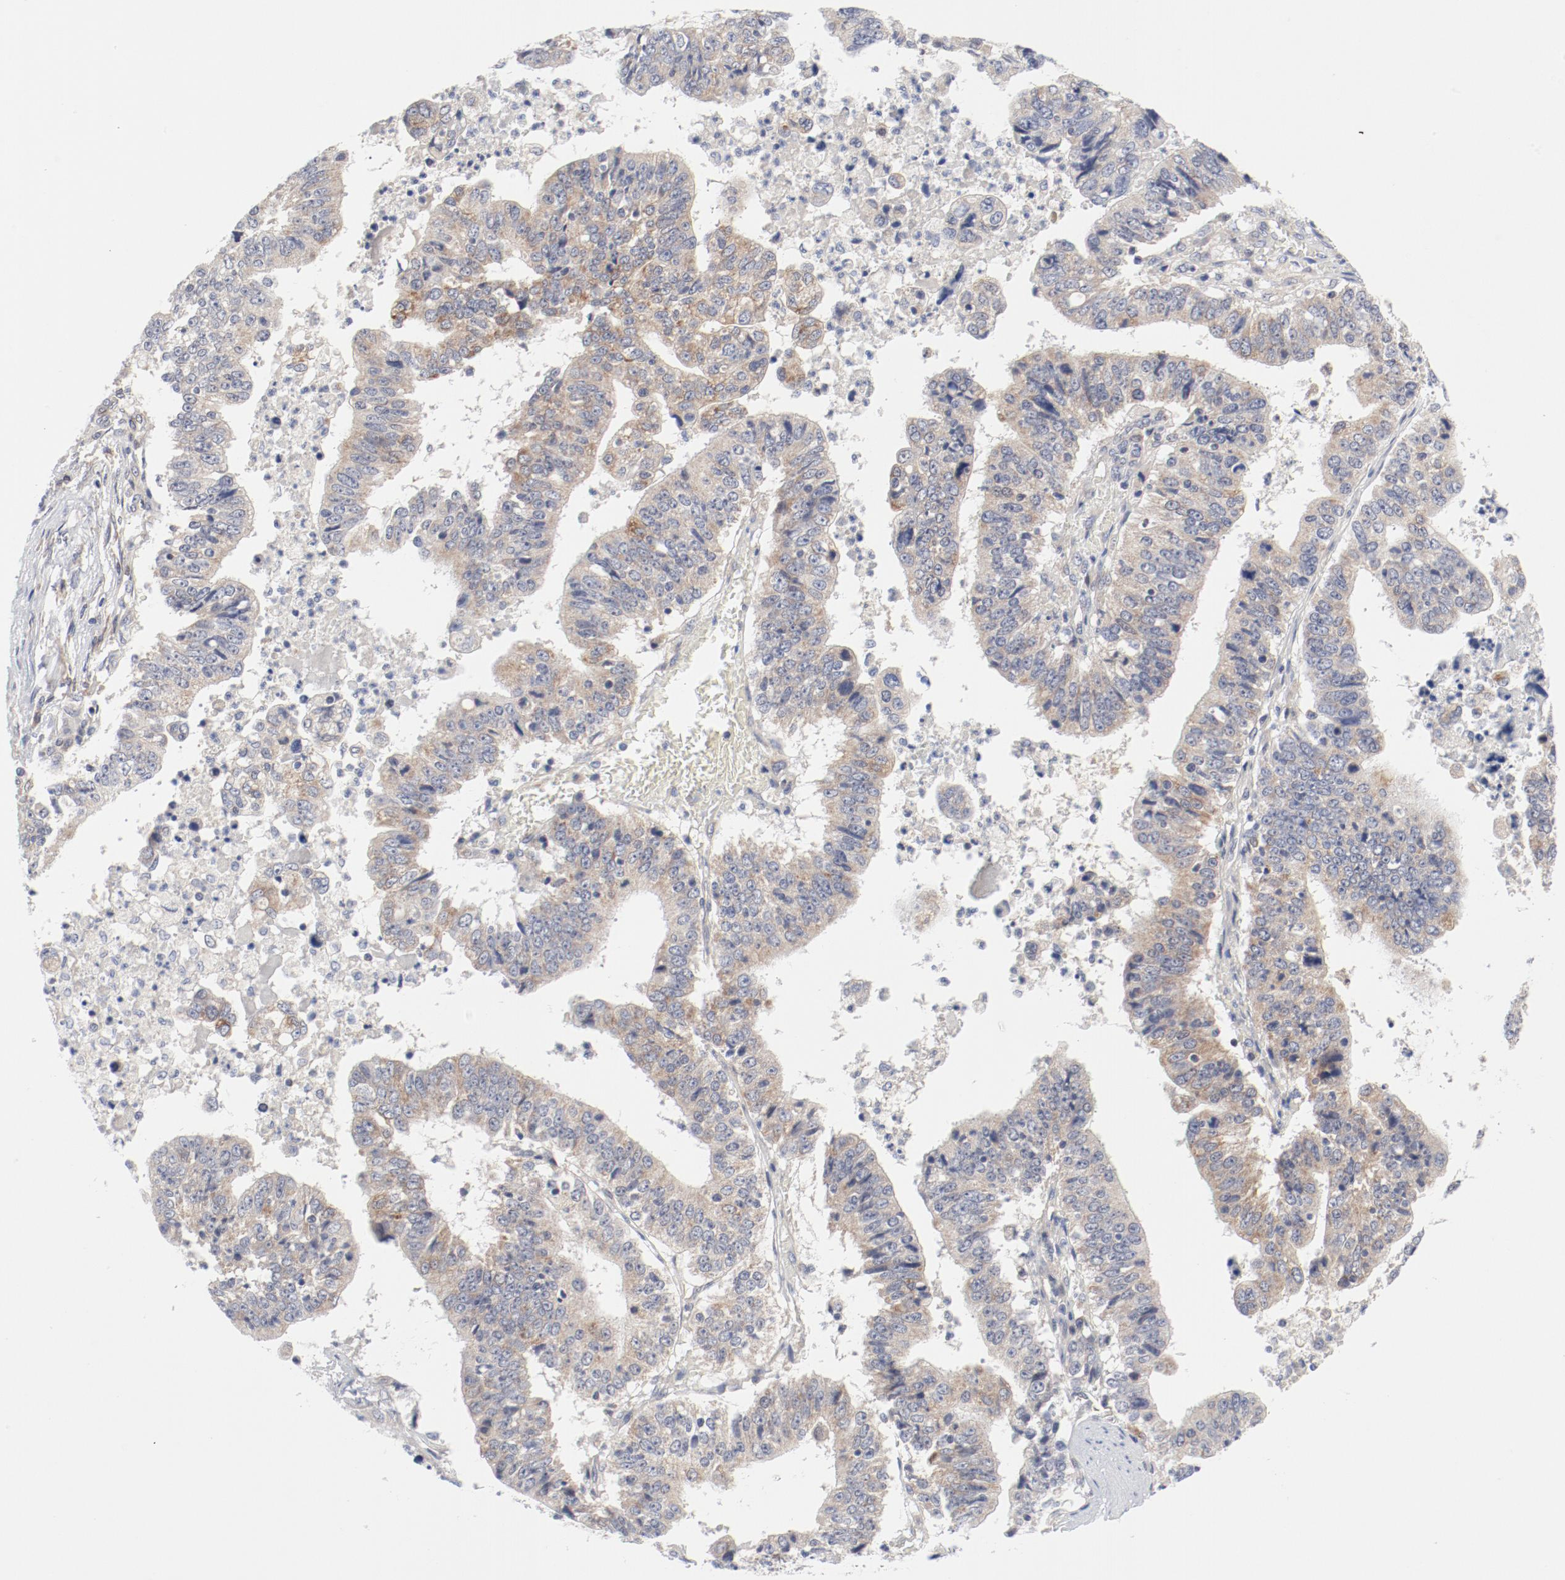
{"staining": {"intensity": "weak", "quantity": ">75%", "location": "cytoplasmic/membranous"}, "tissue": "stomach cancer", "cell_type": "Tumor cells", "image_type": "cancer", "snomed": [{"axis": "morphology", "description": "Adenocarcinoma, NOS"}, {"axis": "topography", "description": "Stomach, upper"}], "caption": "A low amount of weak cytoplasmic/membranous staining is identified in approximately >75% of tumor cells in stomach adenocarcinoma tissue.", "gene": "BAD", "patient": {"sex": "female", "age": 50}}